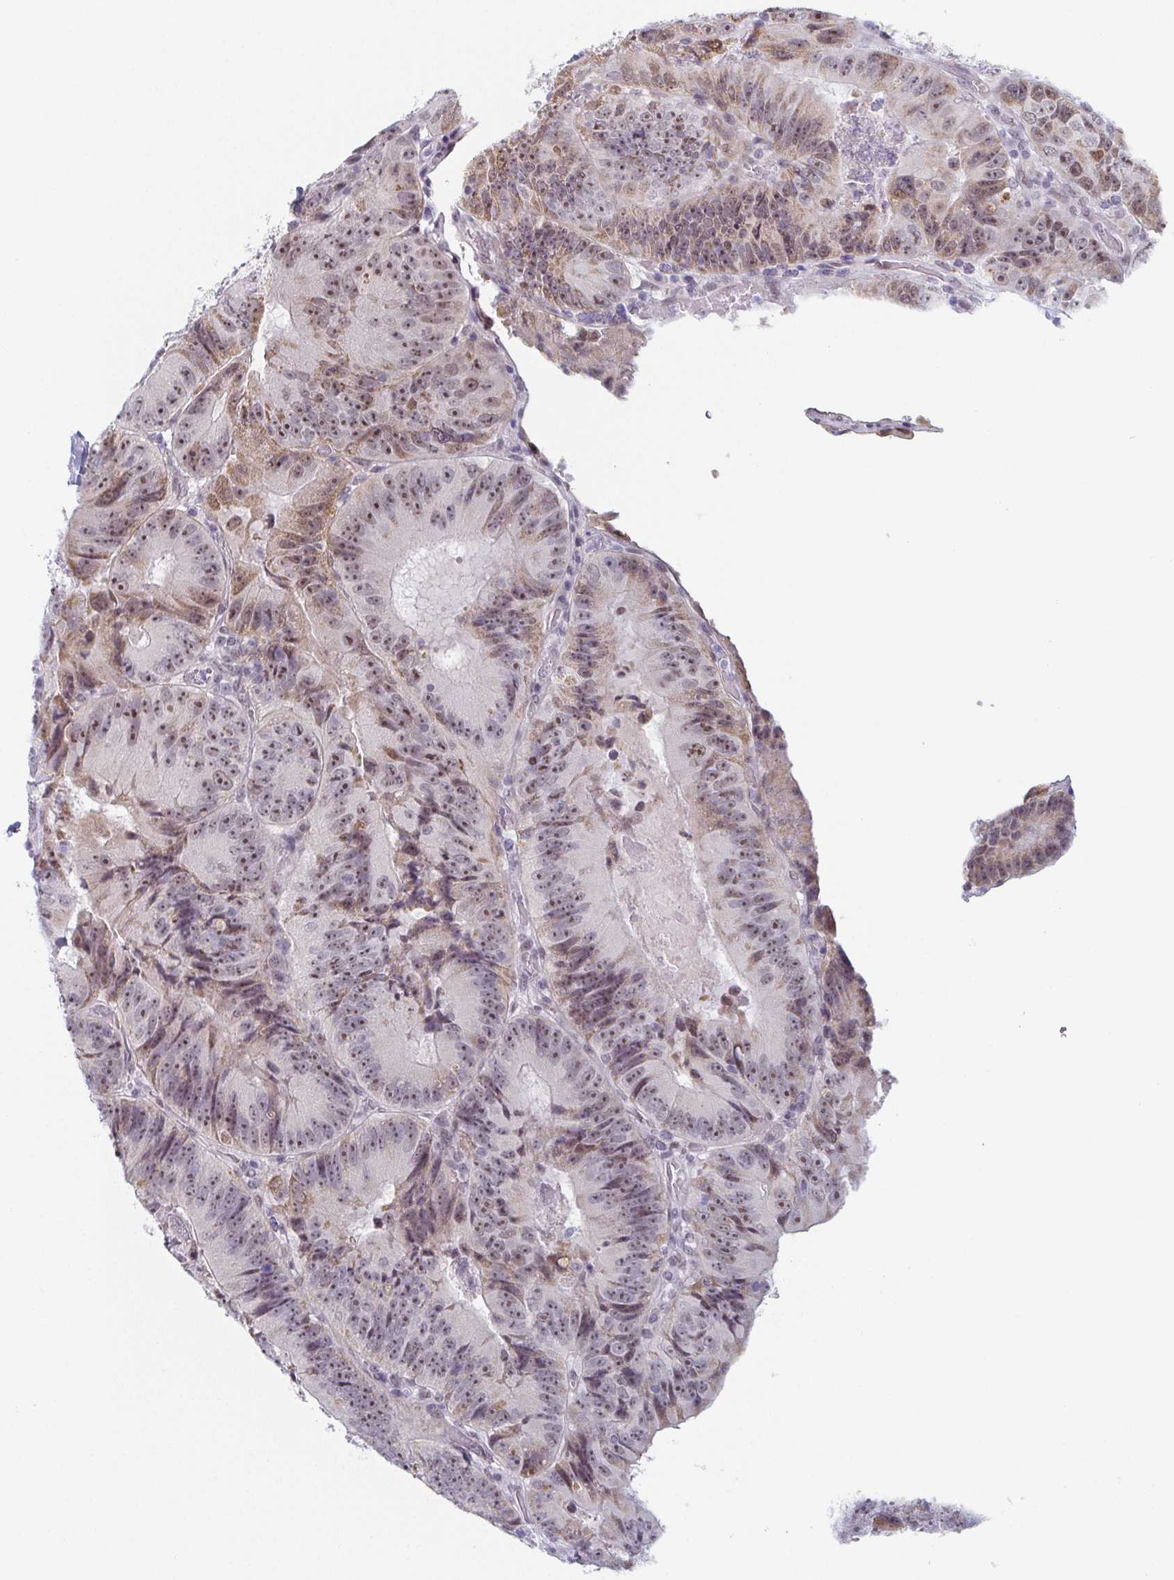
{"staining": {"intensity": "moderate", "quantity": "25%-75%", "location": "cytoplasmic/membranous,nuclear"}, "tissue": "colorectal cancer", "cell_type": "Tumor cells", "image_type": "cancer", "snomed": [{"axis": "morphology", "description": "Adenocarcinoma, NOS"}, {"axis": "topography", "description": "Colon"}], "caption": "Immunohistochemistry (DAB (3,3'-diaminobenzidine)) staining of human colorectal cancer displays moderate cytoplasmic/membranous and nuclear protein expression in approximately 25%-75% of tumor cells.", "gene": "EXOSC7", "patient": {"sex": "female", "age": 86}}